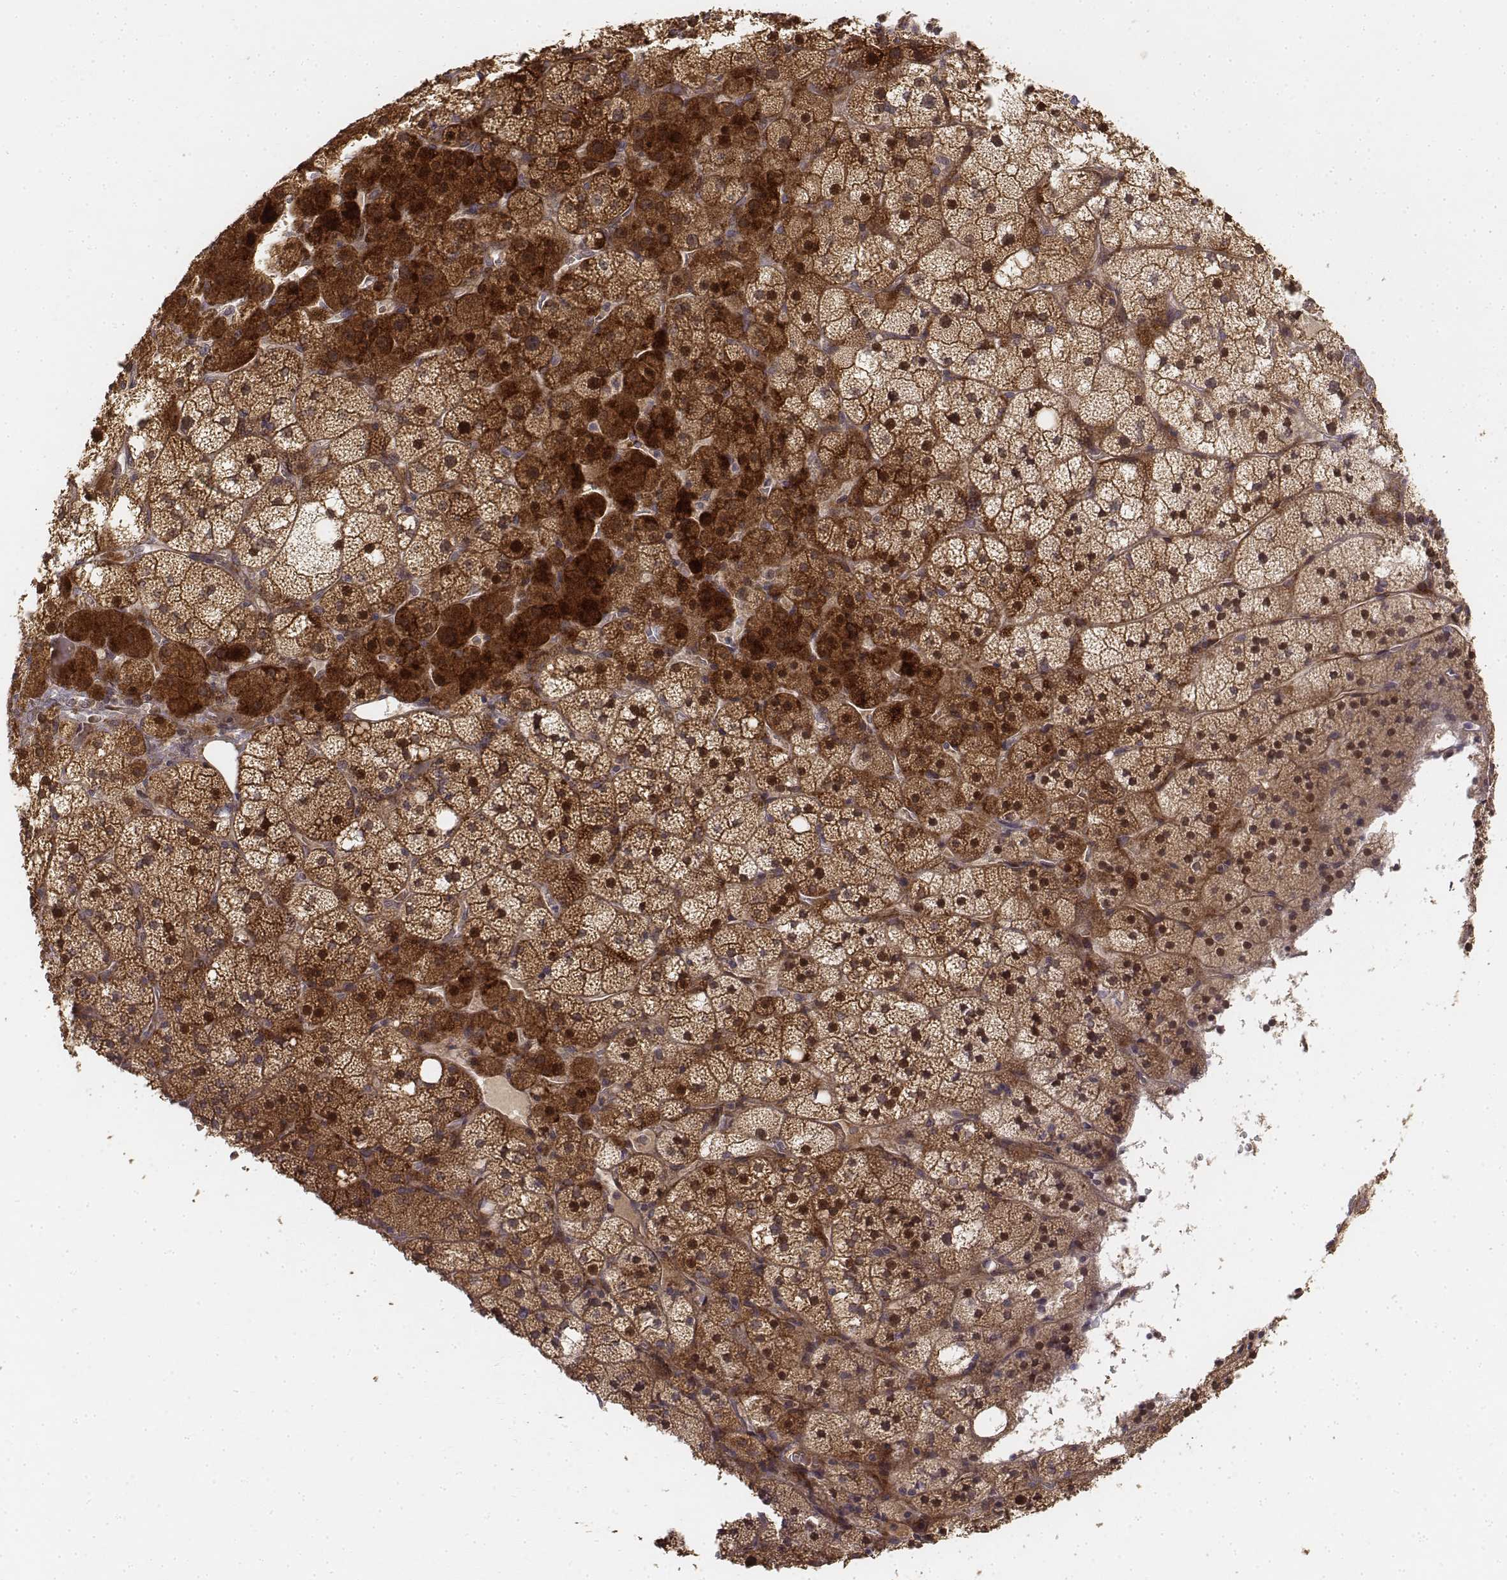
{"staining": {"intensity": "moderate", "quantity": ">75%", "location": "cytoplasmic/membranous,nuclear"}, "tissue": "adrenal gland", "cell_type": "Glandular cells", "image_type": "normal", "snomed": [{"axis": "morphology", "description": "Normal tissue, NOS"}, {"axis": "topography", "description": "Adrenal gland"}], "caption": "This histopathology image exhibits immunohistochemistry (IHC) staining of benign human adrenal gland, with medium moderate cytoplasmic/membranous,nuclear expression in approximately >75% of glandular cells.", "gene": "FBXO21", "patient": {"sex": "male", "age": 53}}